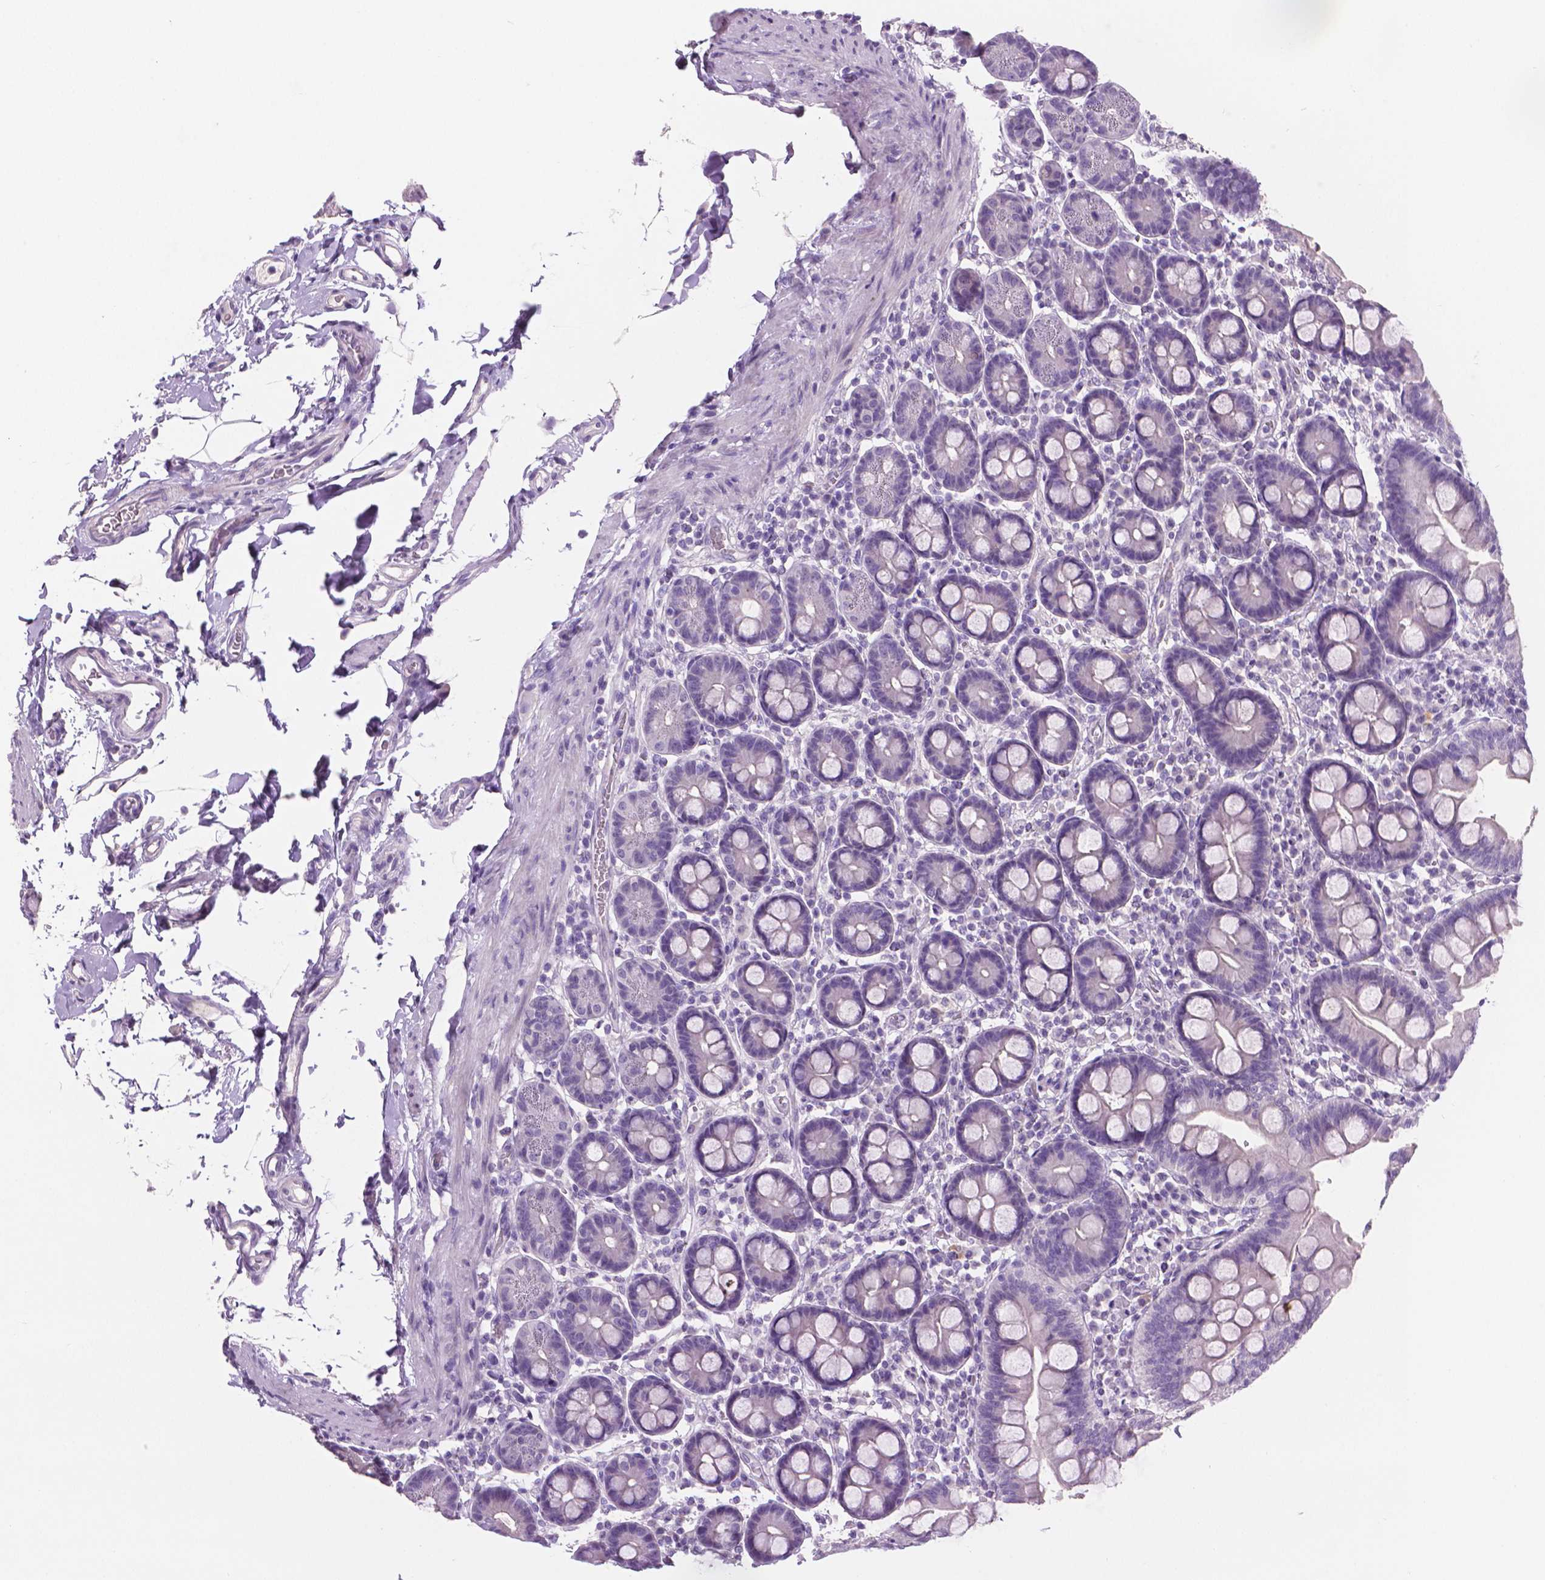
{"staining": {"intensity": "negative", "quantity": "none", "location": "none"}, "tissue": "duodenum", "cell_type": "Glandular cells", "image_type": "normal", "snomed": [{"axis": "morphology", "description": "Normal tissue, NOS"}, {"axis": "topography", "description": "Pancreas"}, {"axis": "topography", "description": "Duodenum"}], "caption": "This micrograph is of unremarkable duodenum stained with immunohistochemistry to label a protein in brown with the nuclei are counter-stained blue. There is no positivity in glandular cells.", "gene": "TNNI2", "patient": {"sex": "male", "age": 59}}